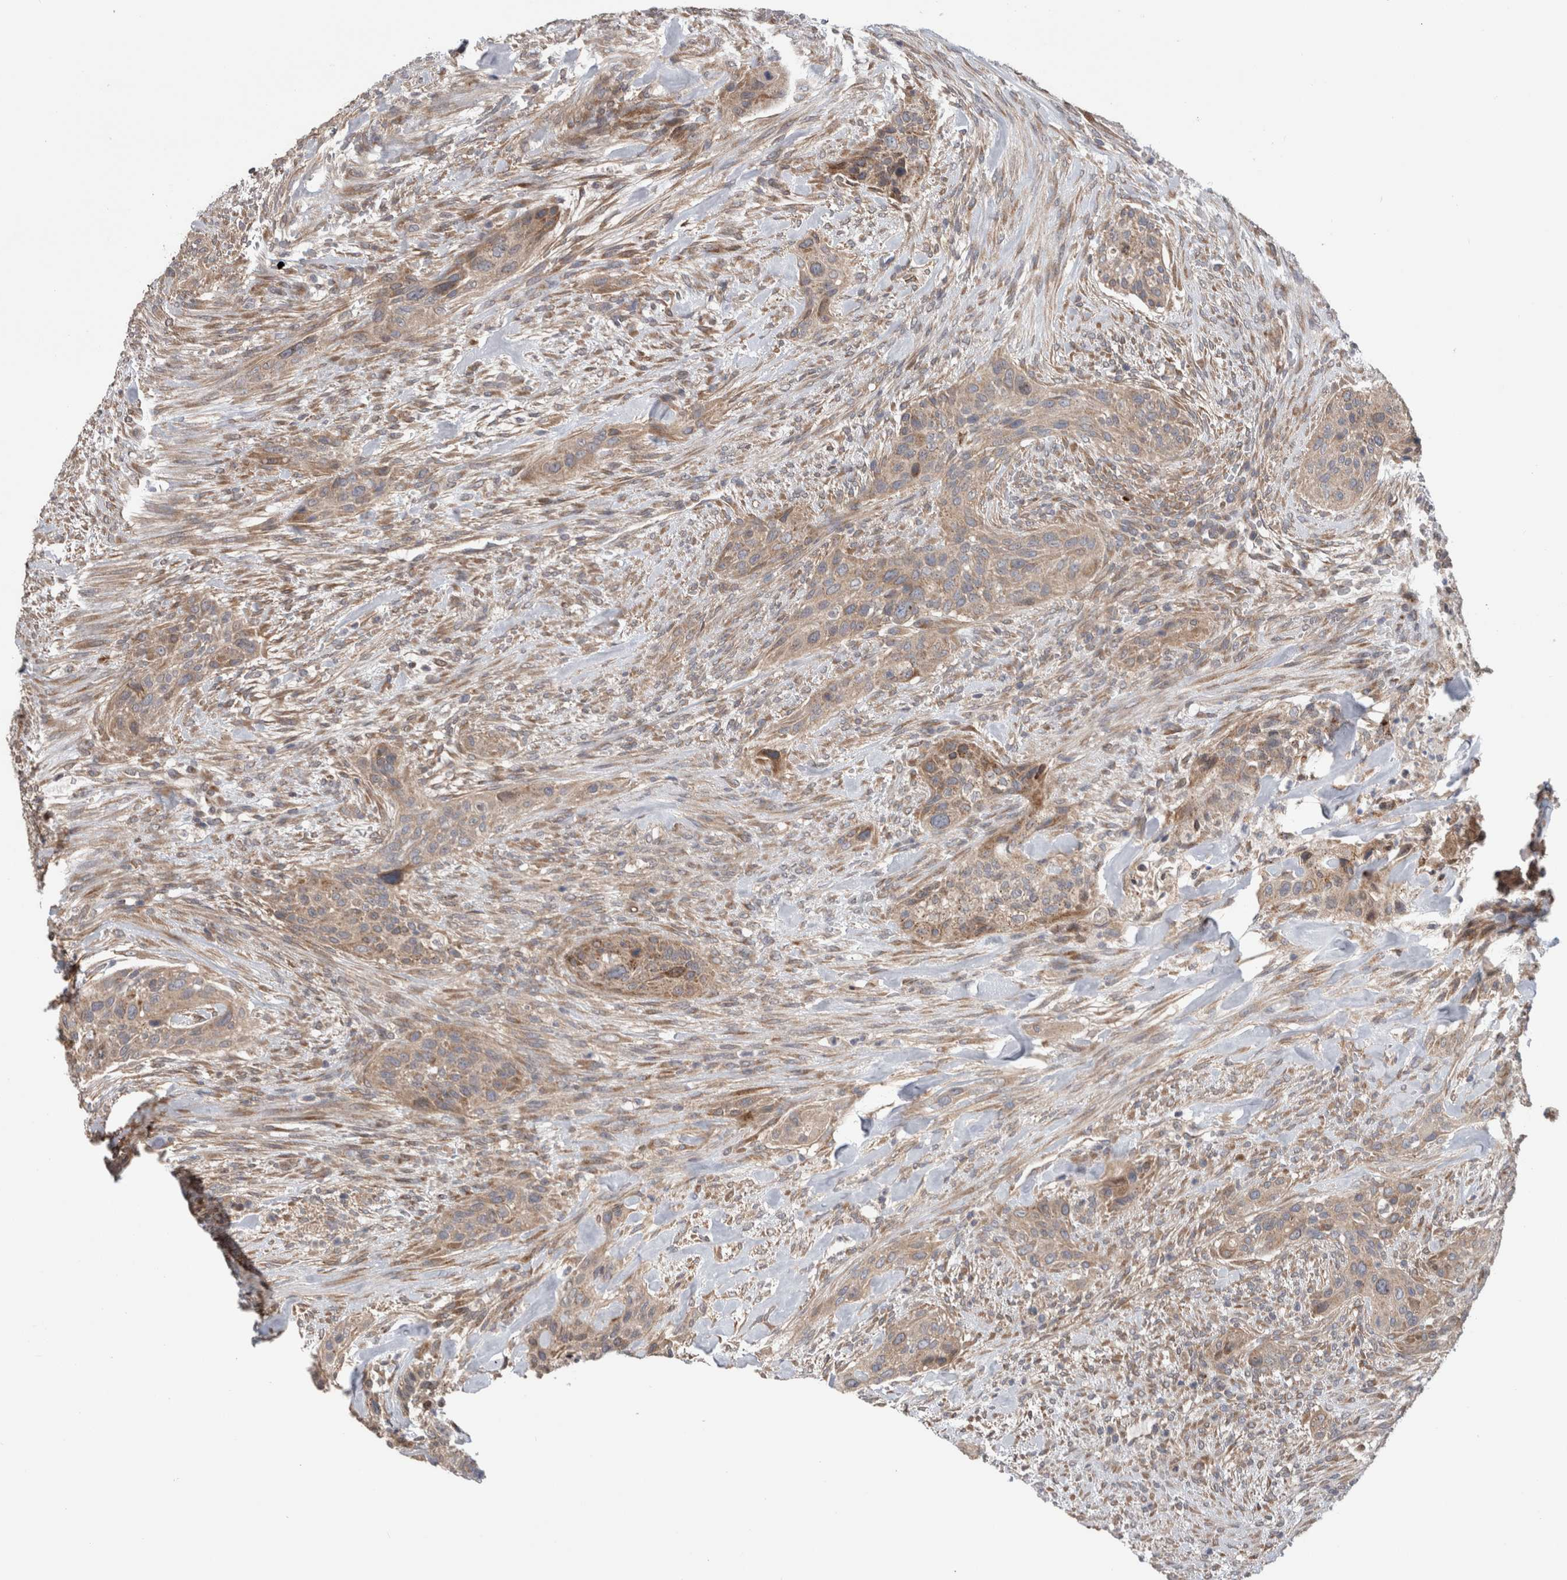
{"staining": {"intensity": "weak", "quantity": "25%-75%", "location": "cytoplasmic/membranous"}, "tissue": "urothelial cancer", "cell_type": "Tumor cells", "image_type": "cancer", "snomed": [{"axis": "morphology", "description": "Urothelial carcinoma, High grade"}, {"axis": "topography", "description": "Urinary bladder"}], "caption": "Protein staining displays weak cytoplasmic/membranous expression in about 25%-75% of tumor cells in urothelial cancer. (Brightfield microscopy of DAB IHC at high magnification).", "gene": "TRIM5", "patient": {"sex": "male", "age": 35}}